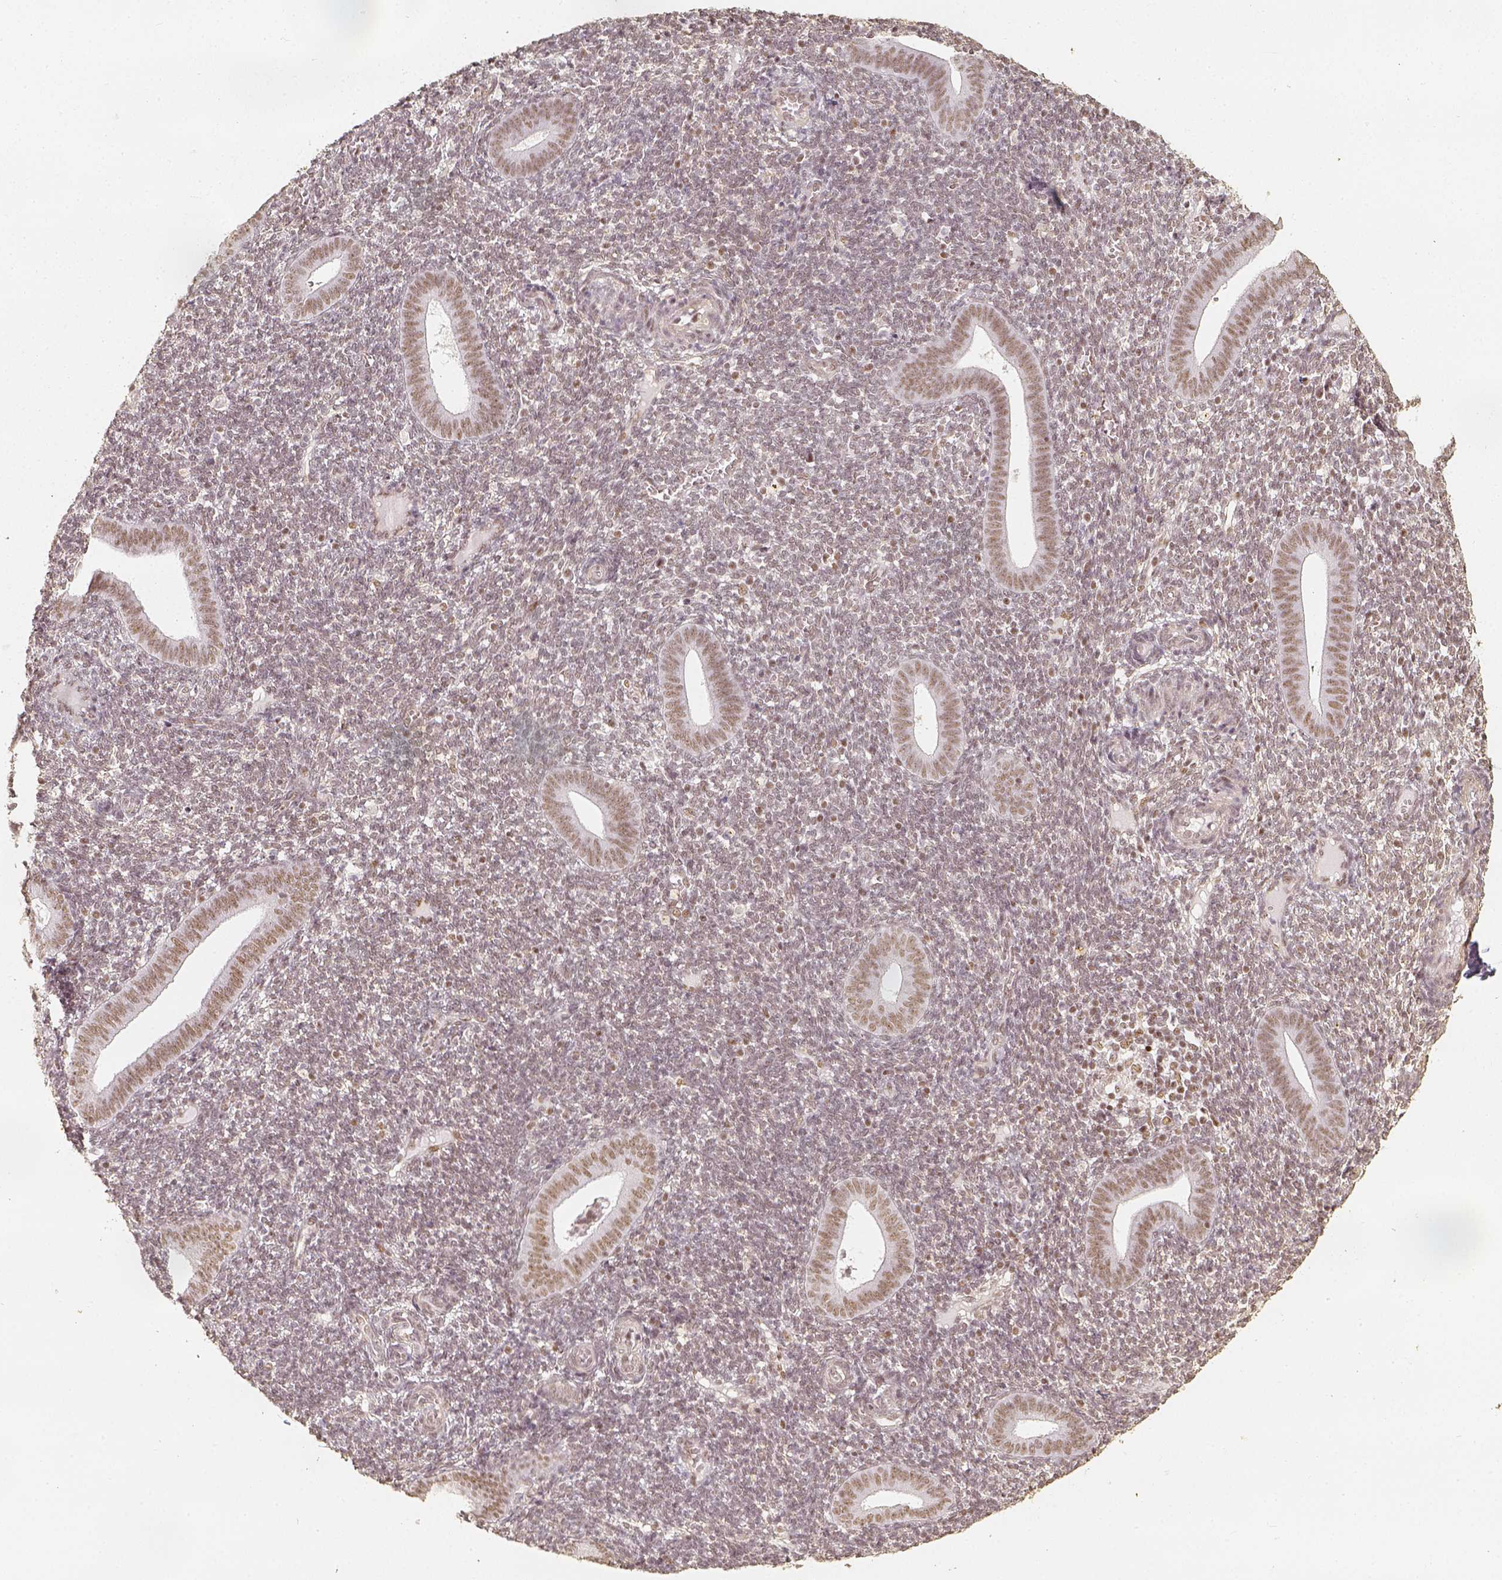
{"staining": {"intensity": "weak", "quantity": "25%-75%", "location": "nuclear"}, "tissue": "endometrium", "cell_type": "Cells in endometrial stroma", "image_type": "normal", "snomed": [{"axis": "morphology", "description": "Normal tissue, NOS"}, {"axis": "topography", "description": "Endometrium"}], "caption": "A micrograph of endometrium stained for a protein reveals weak nuclear brown staining in cells in endometrial stroma.", "gene": "HDAC1", "patient": {"sex": "female", "age": 25}}